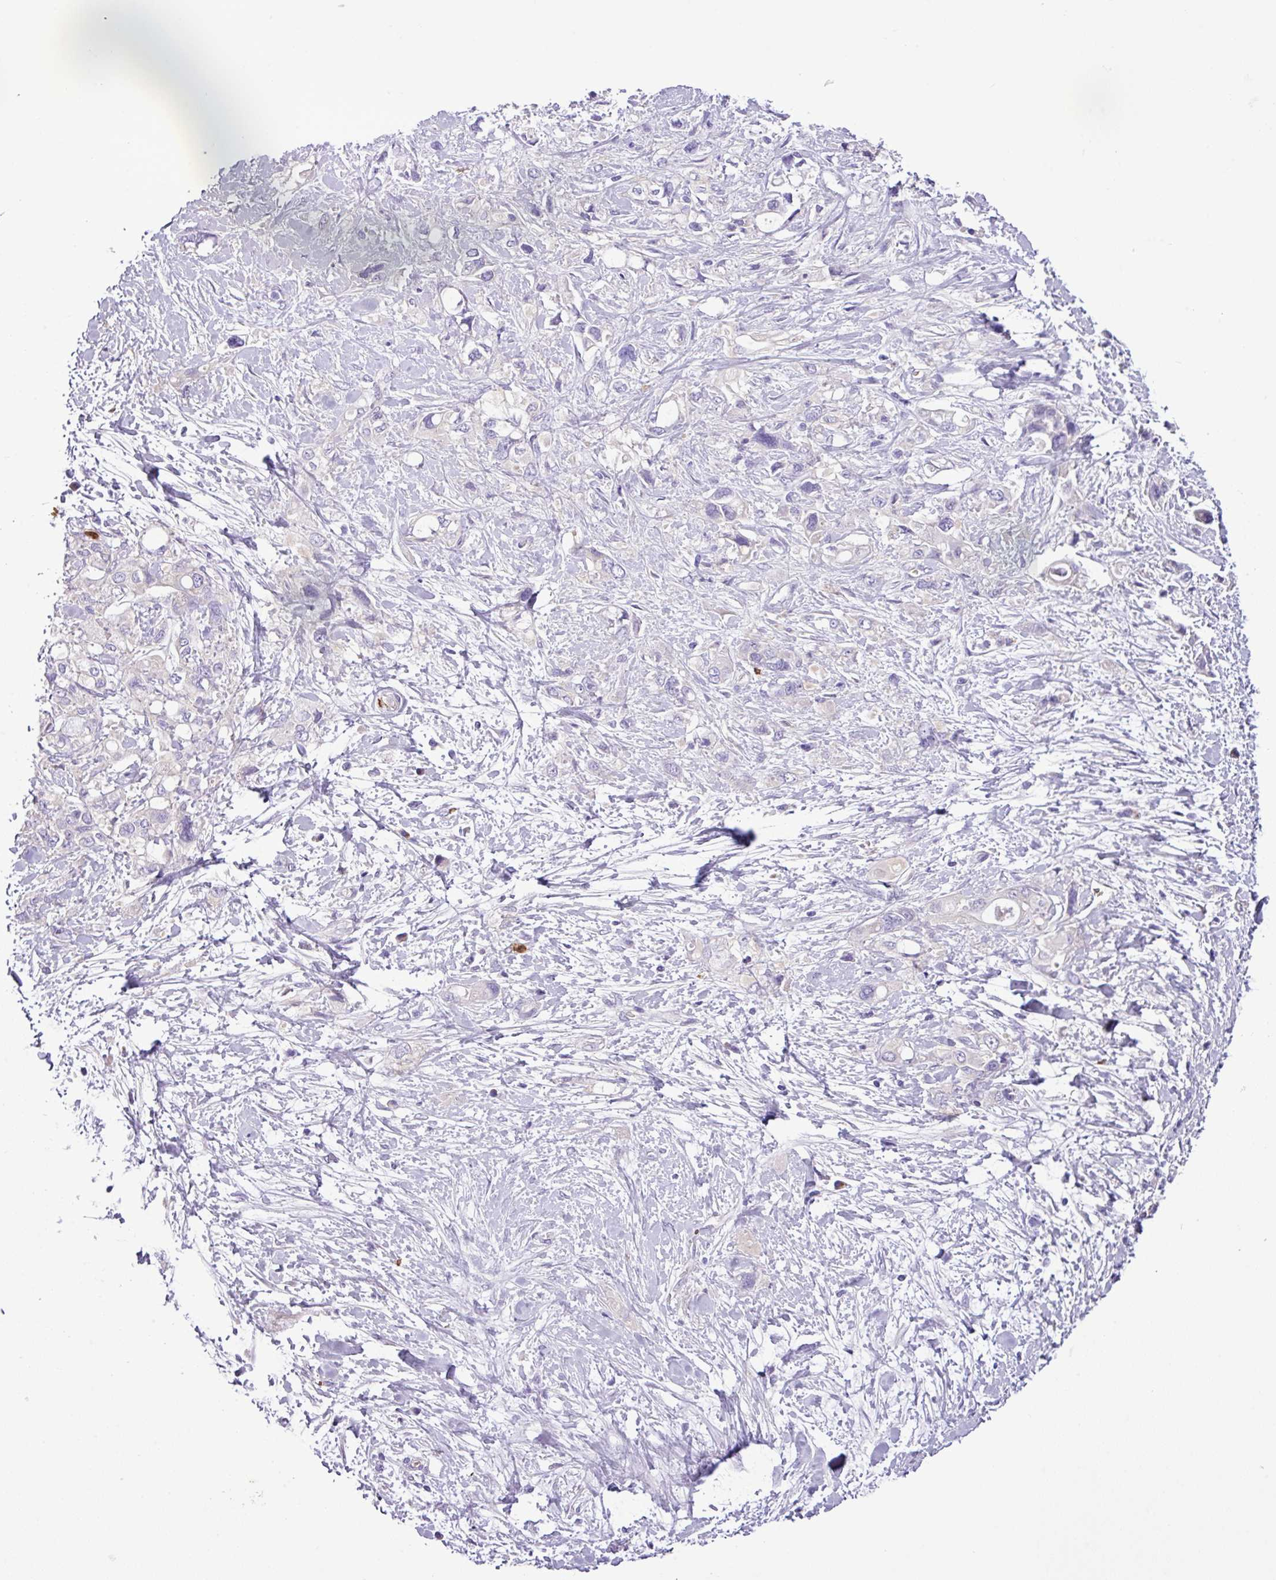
{"staining": {"intensity": "negative", "quantity": "none", "location": "none"}, "tissue": "pancreatic cancer", "cell_type": "Tumor cells", "image_type": "cancer", "snomed": [{"axis": "morphology", "description": "Adenocarcinoma, NOS"}, {"axis": "topography", "description": "Pancreas"}], "caption": "Tumor cells are negative for brown protein staining in pancreatic cancer (adenocarcinoma).", "gene": "MGAT4B", "patient": {"sex": "female", "age": 56}}